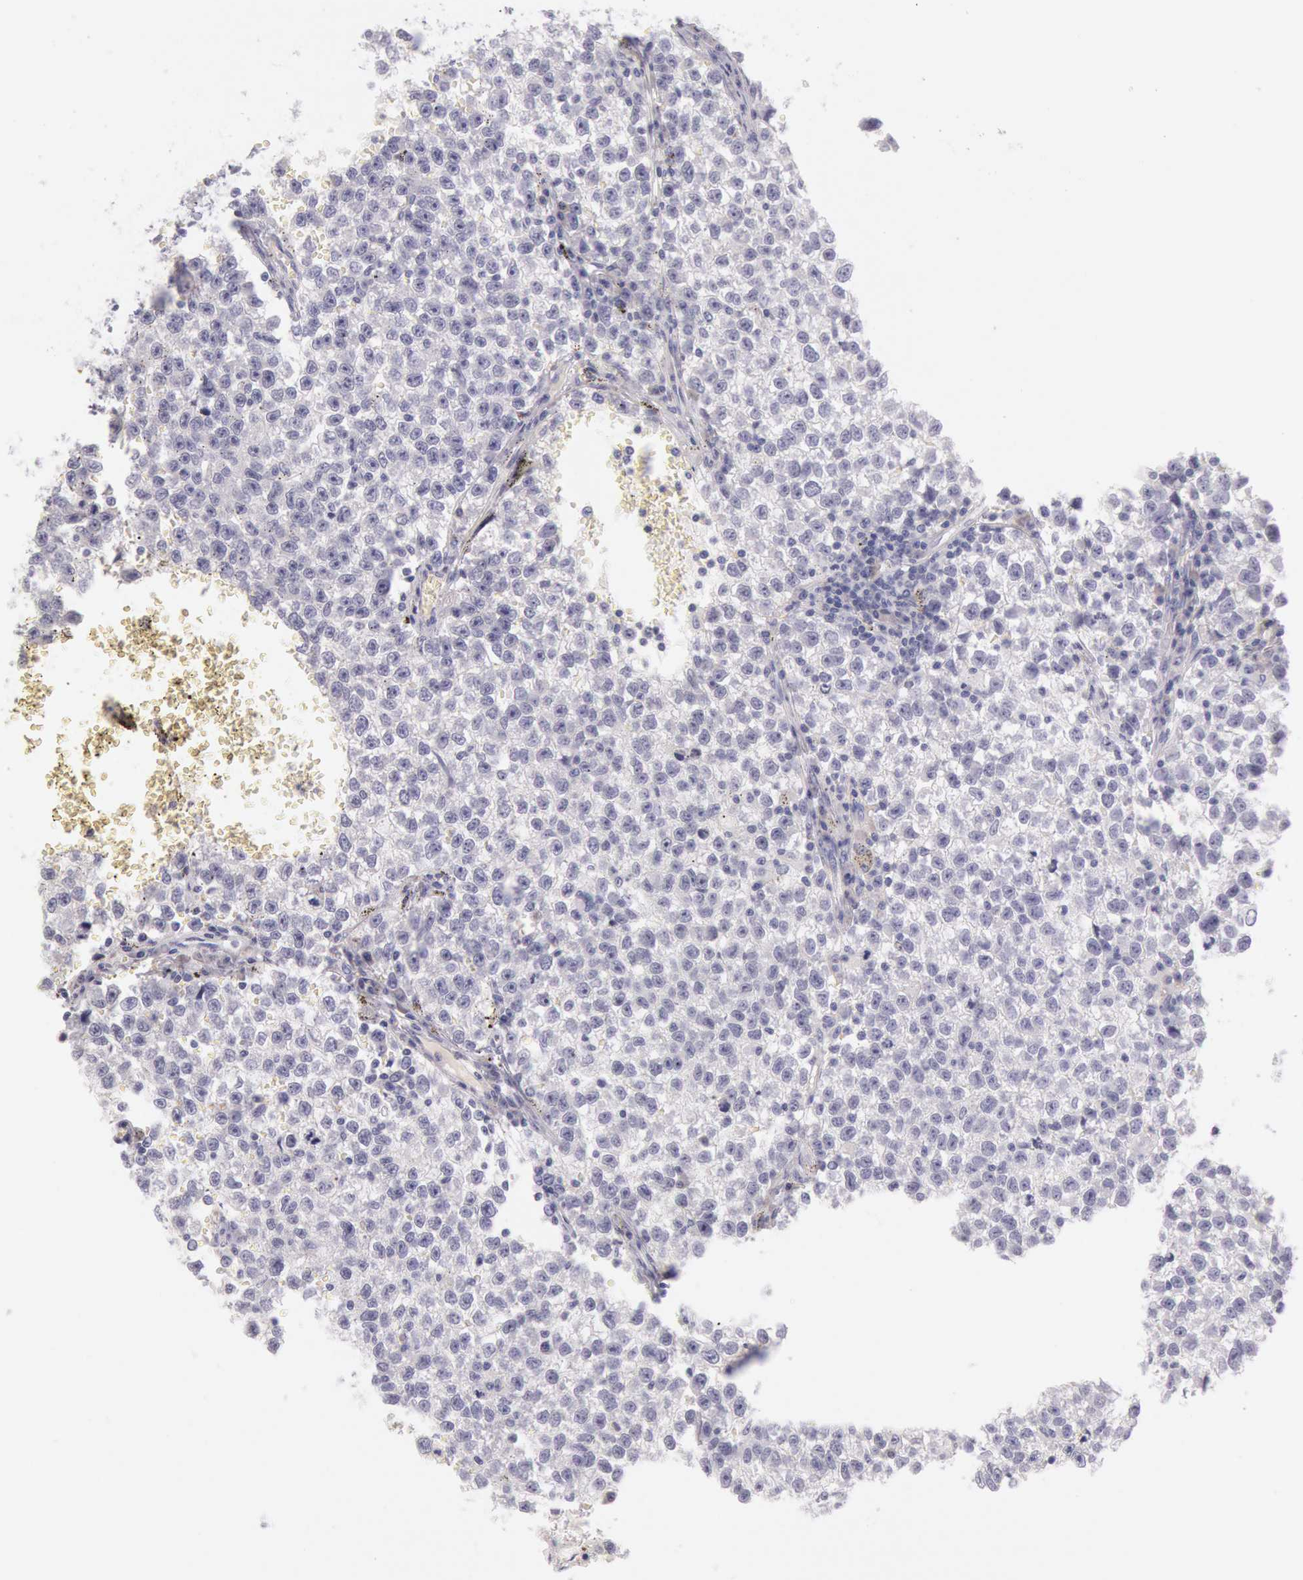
{"staining": {"intensity": "negative", "quantity": "none", "location": "none"}, "tissue": "testis cancer", "cell_type": "Tumor cells", "image_type": "cancer", "snomed": [{"axis": "morphology", "description": "Seminoma, NOS"}, {"axis": "topography", "description": "Testis"}], "caption": "Immunohistochemical staining of human seminoma (testis) shows no significant staining in tumor cells. The staining is performed using DAB brown chromogen with nuclei counter-stained in using hematoxylin.", "gene": "EGFR", "patient": {"sex": "male", "age": 35}}